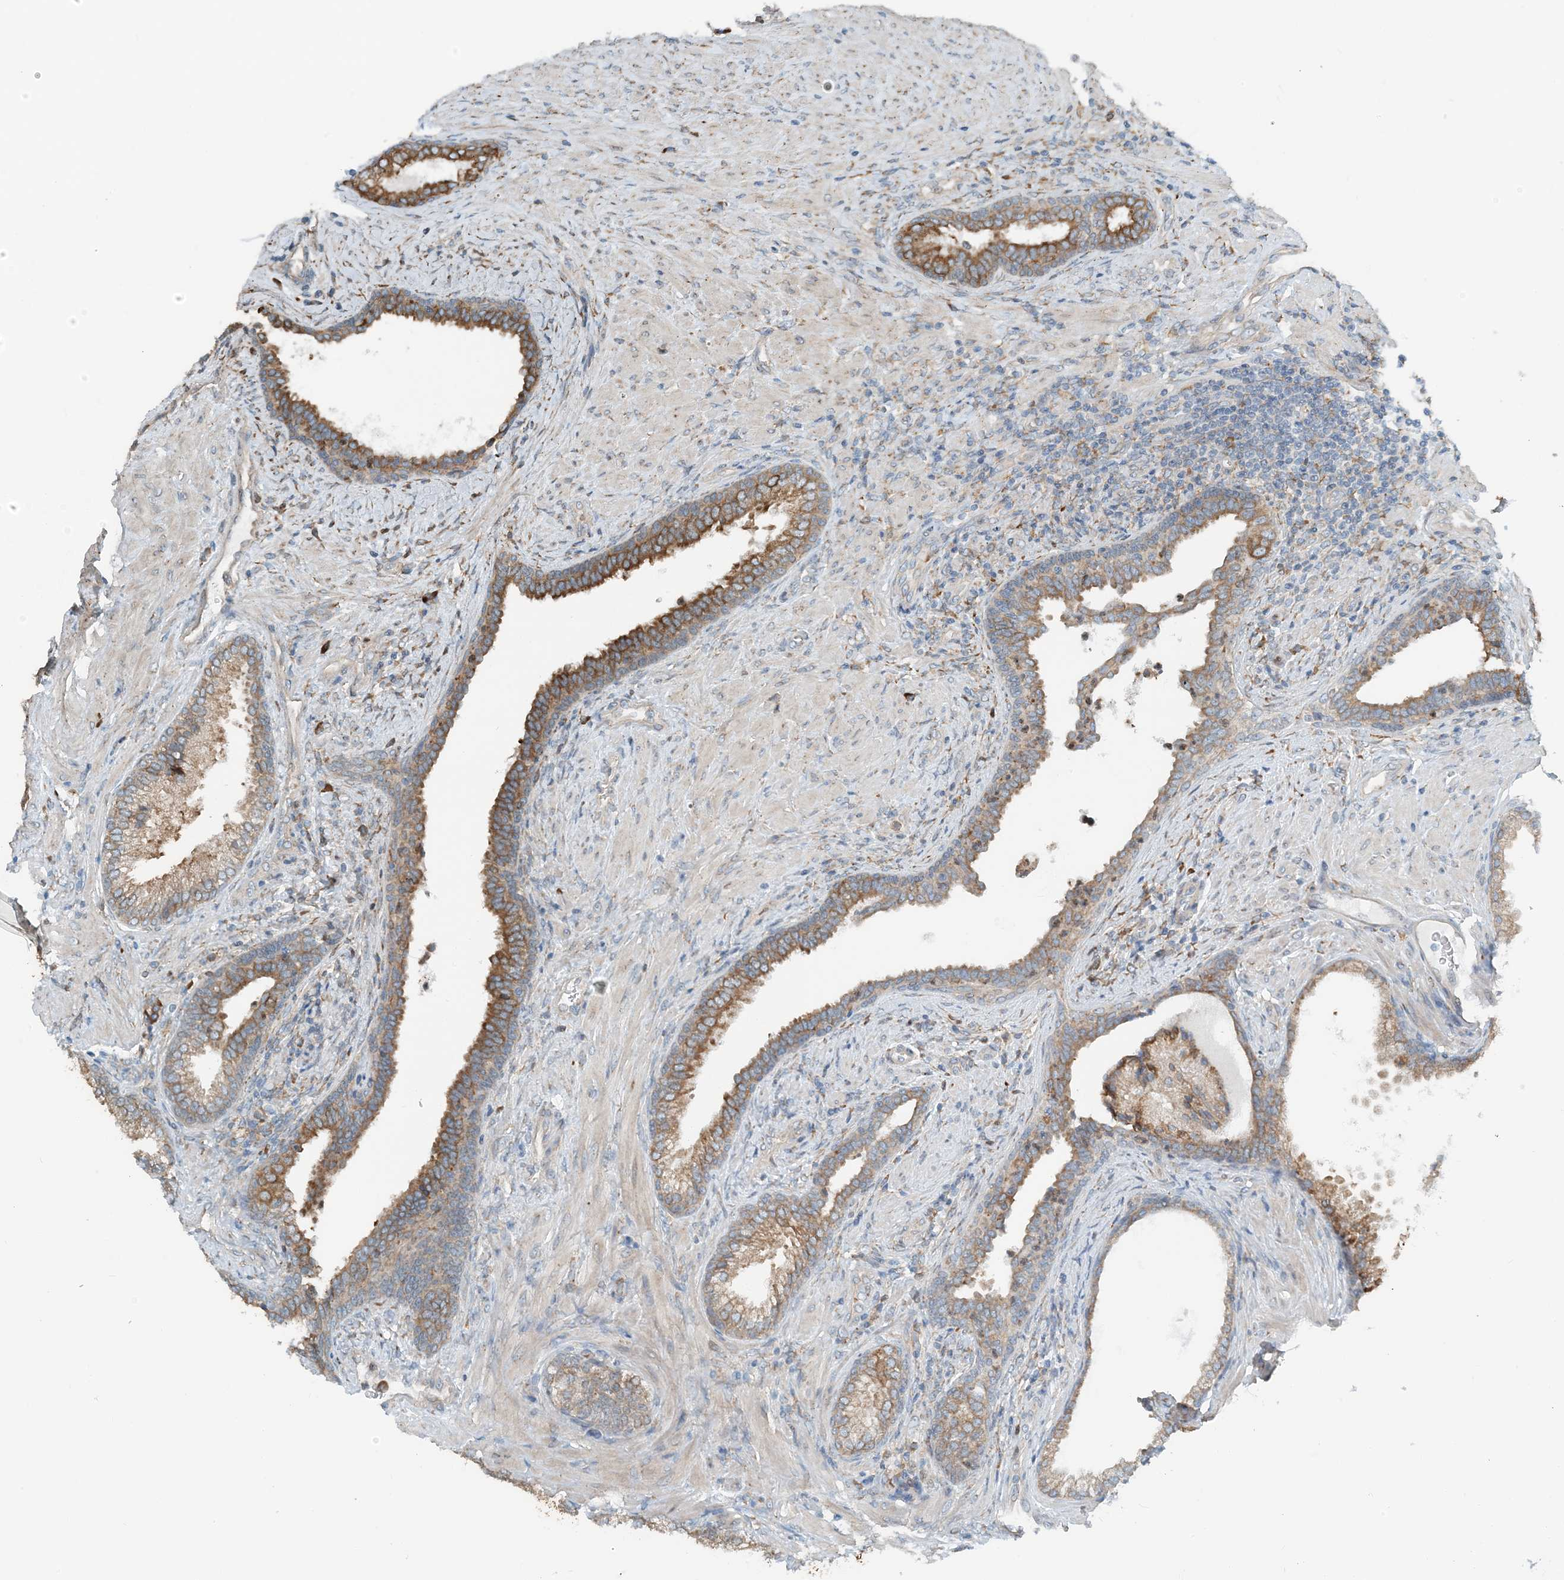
{"staining": {"intensity": "strong", "quantity": "25%-75%", "location": "cytoplasmic/membranous"}, "tissue": "prostate", "cell_type": "Glandular cells", "image_type": "normal", "snomed": [{"axis": "morphology", "description": "Normal tissue, NOS"}, {"axis": "topography", "description": "Prostate"}], "caption": "A brown stain shows strong cytoplasmic/membranous staining of a protein in glandular cells of unremarkable human prostate.", "gene": "CERKL", "patient": {"sex": "male", "age": 76}}